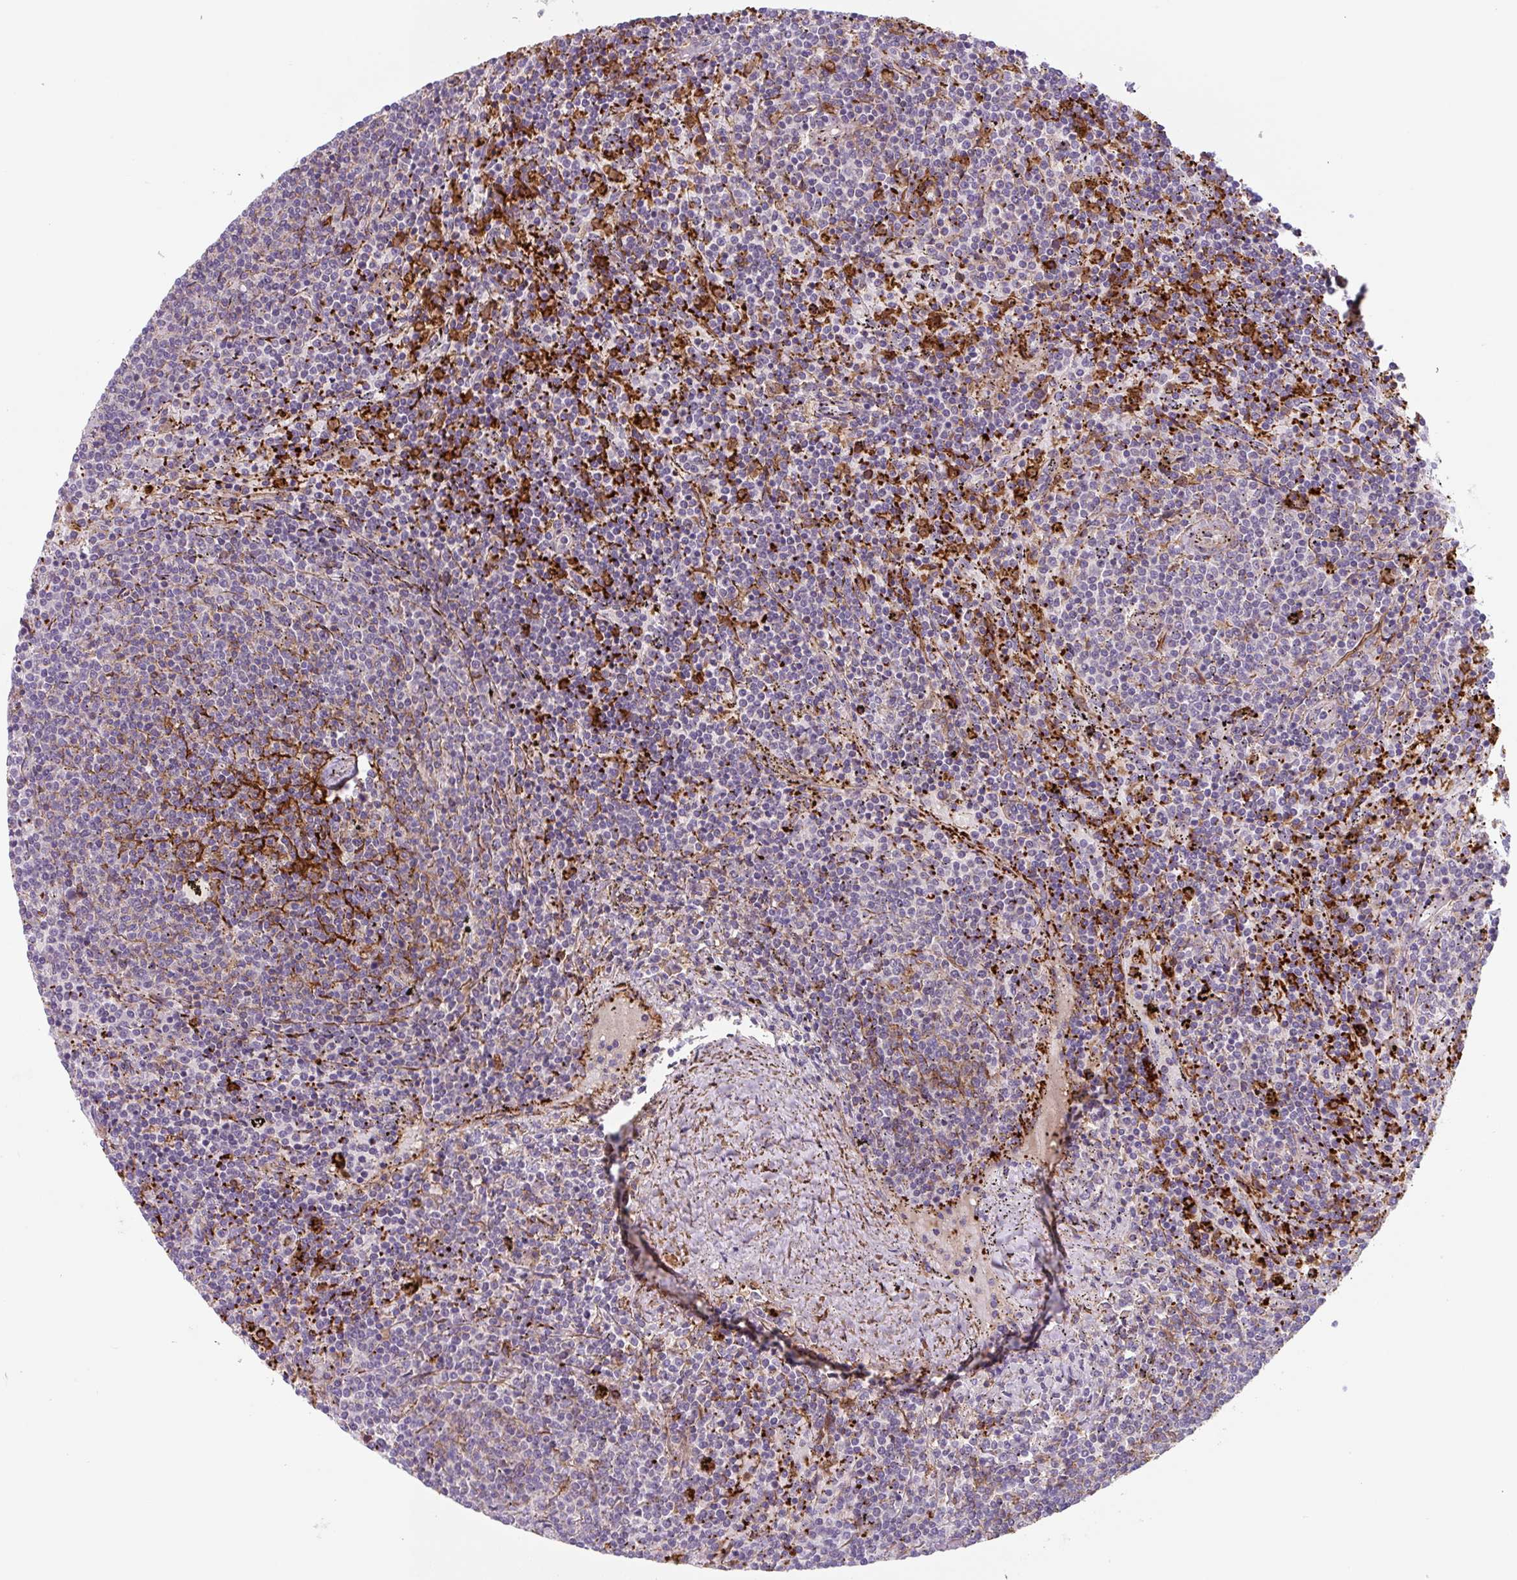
{"staining": {"intensity": "negative", "quantity": "none", "location": "none"}, "tissue": "lymphoma", "cell_type": "Tumor cells", "image_type": "cancer", "snomed": [{"axis": "morphology", "description": "Malignant lymphoma, non-Hodgkin's type, Low grade"}, {"axis": "topography", "description": "Spleen"}], "caption": "Image shows no protein expression in tumor cells of lymphoma tissue.", "gene": "DHFR2", "patient": {"sex": "female", "age": 50}}